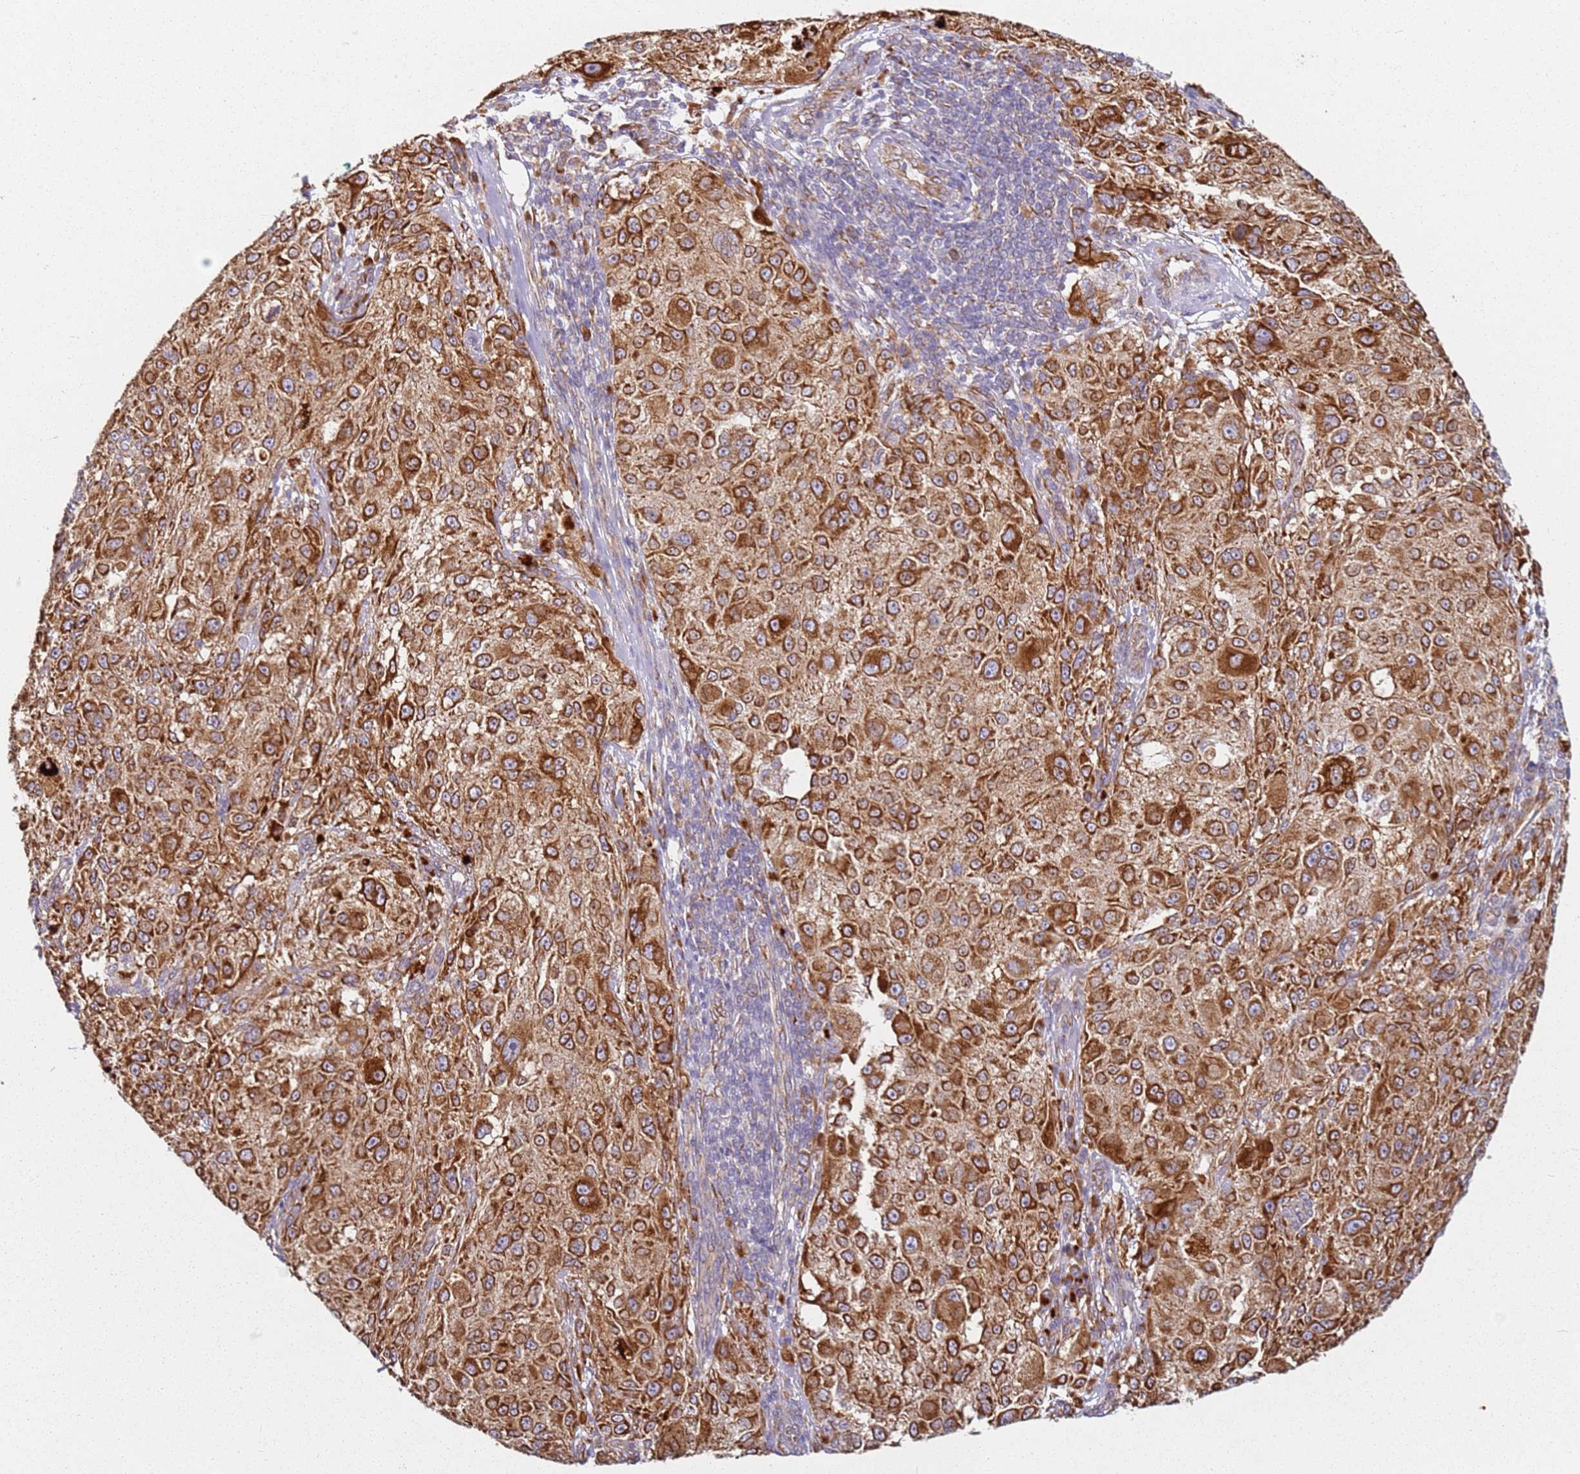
{"staining": {"intensity": "strong", "quantity": ">75%", "location": "cytoplasmic/membranous"}, "tissue": "melanoma", "cell_type": "Tumor cells", "image_type": "cancer", "snomed": [{"axis": "morphology", "description": "Necrosis, NOS"}, {"axis": "morphology", "description": "Malignant melanoma, NOS"}, {"axis": "topography", "description": "Skin"}], "caption": "Malignant melanoma tissue displays strong cytoplasmic/membranous positivity in about >75% of tumor cells, visualized by immunohistochemistry. Ihc stains the protein of interest in brown and the nuclei are stained blue.", "gene": "ARFRP1", "patient": {"sex": "female", "age": 87}}